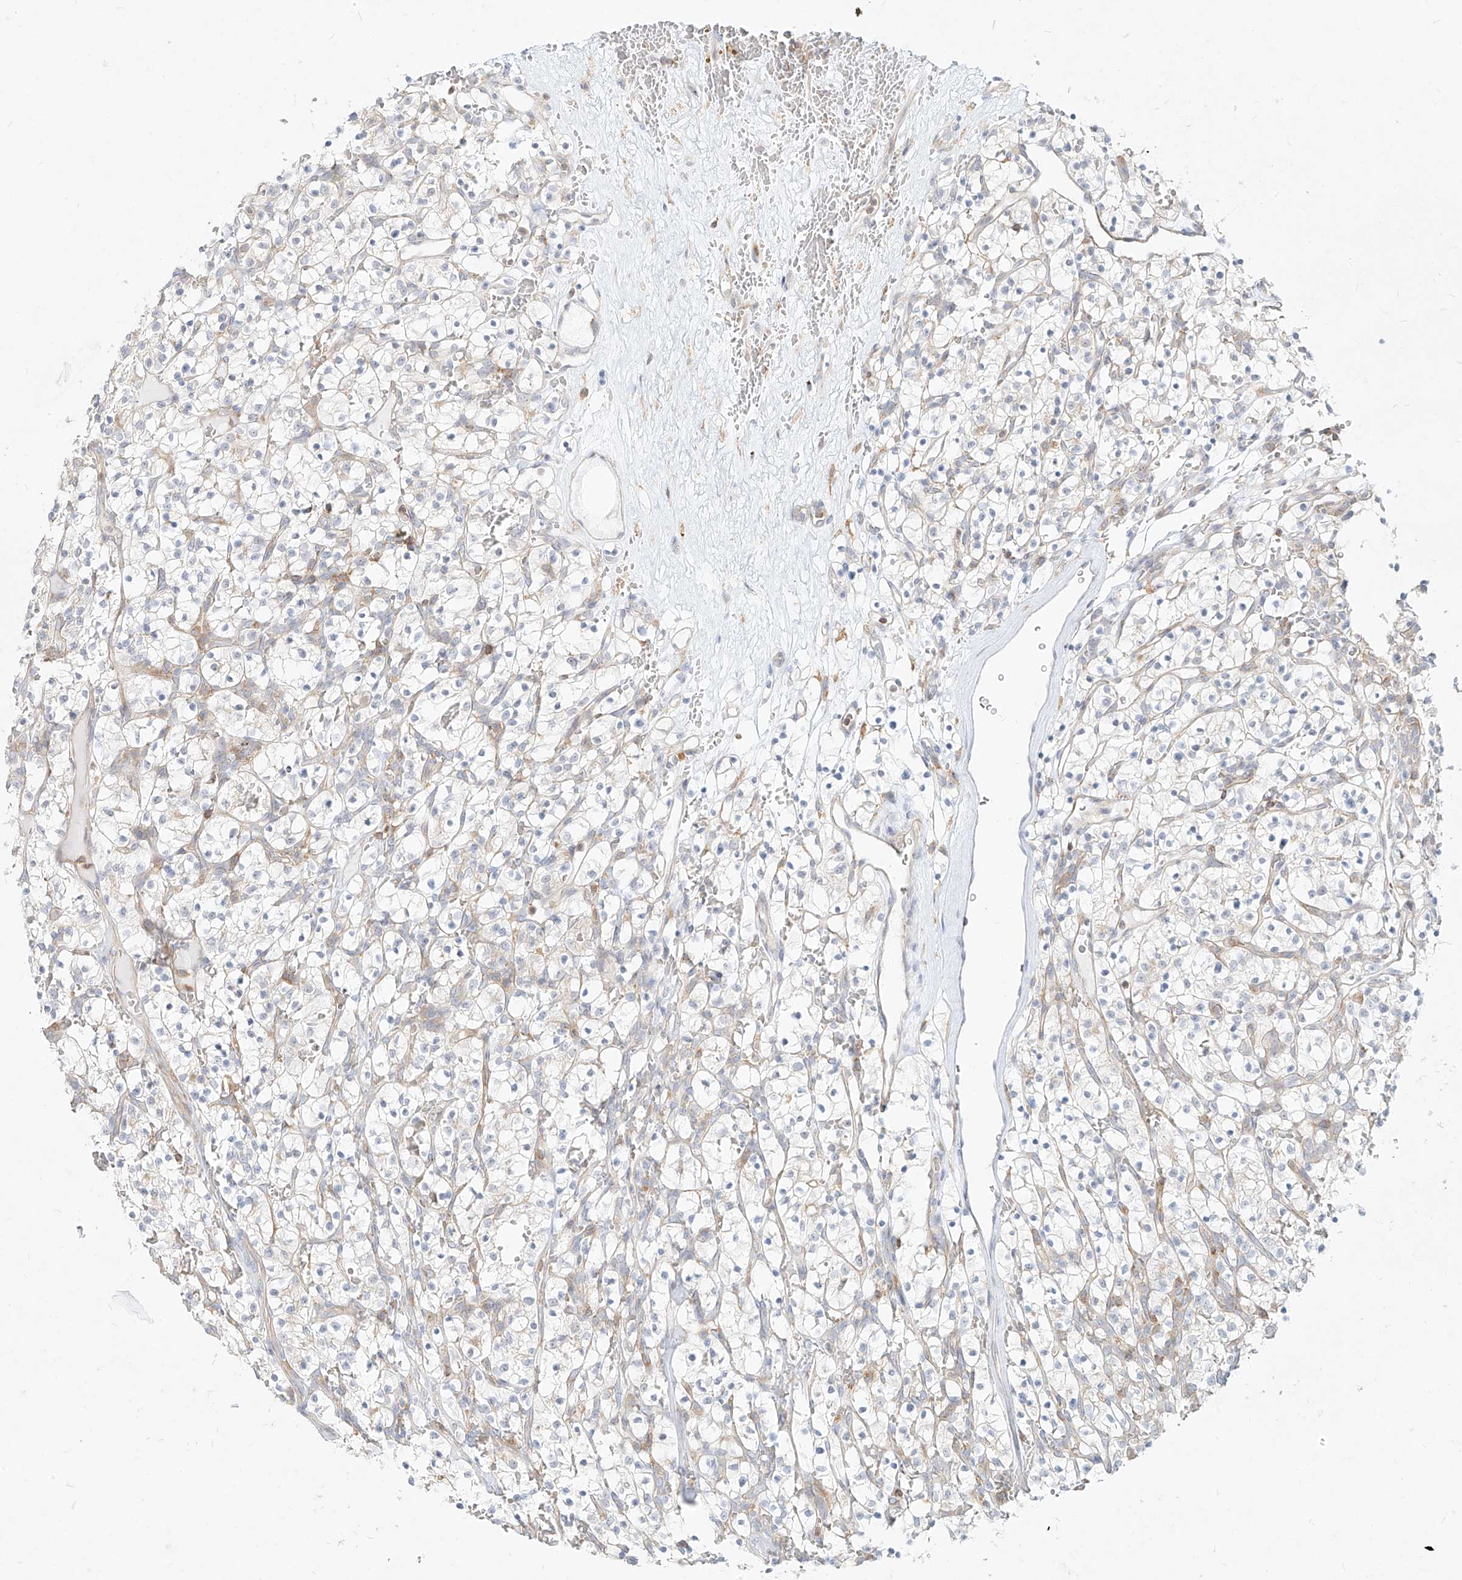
{"staining": {"intensity": "negative", "quantity": "none", "location": "none"}, "tissue": "renal cancer", "cell_type": "Tumor cells", "image_type": "cancer", "snomed": [{"axis": "morphology", "description": "Adenocarcinoma, NOS"}, {"axis": "topography", "description": "Kidney"}], "caption": "DAB (3,3'-diaminobenzidine) immunohistochemical staining of adenocarcinoma (renal) displays no significant positivity in tumor cells. Nuclei are stained in blue.", "gene": "SLC2A12", "patient": {"sex": "female", "age": 57}}